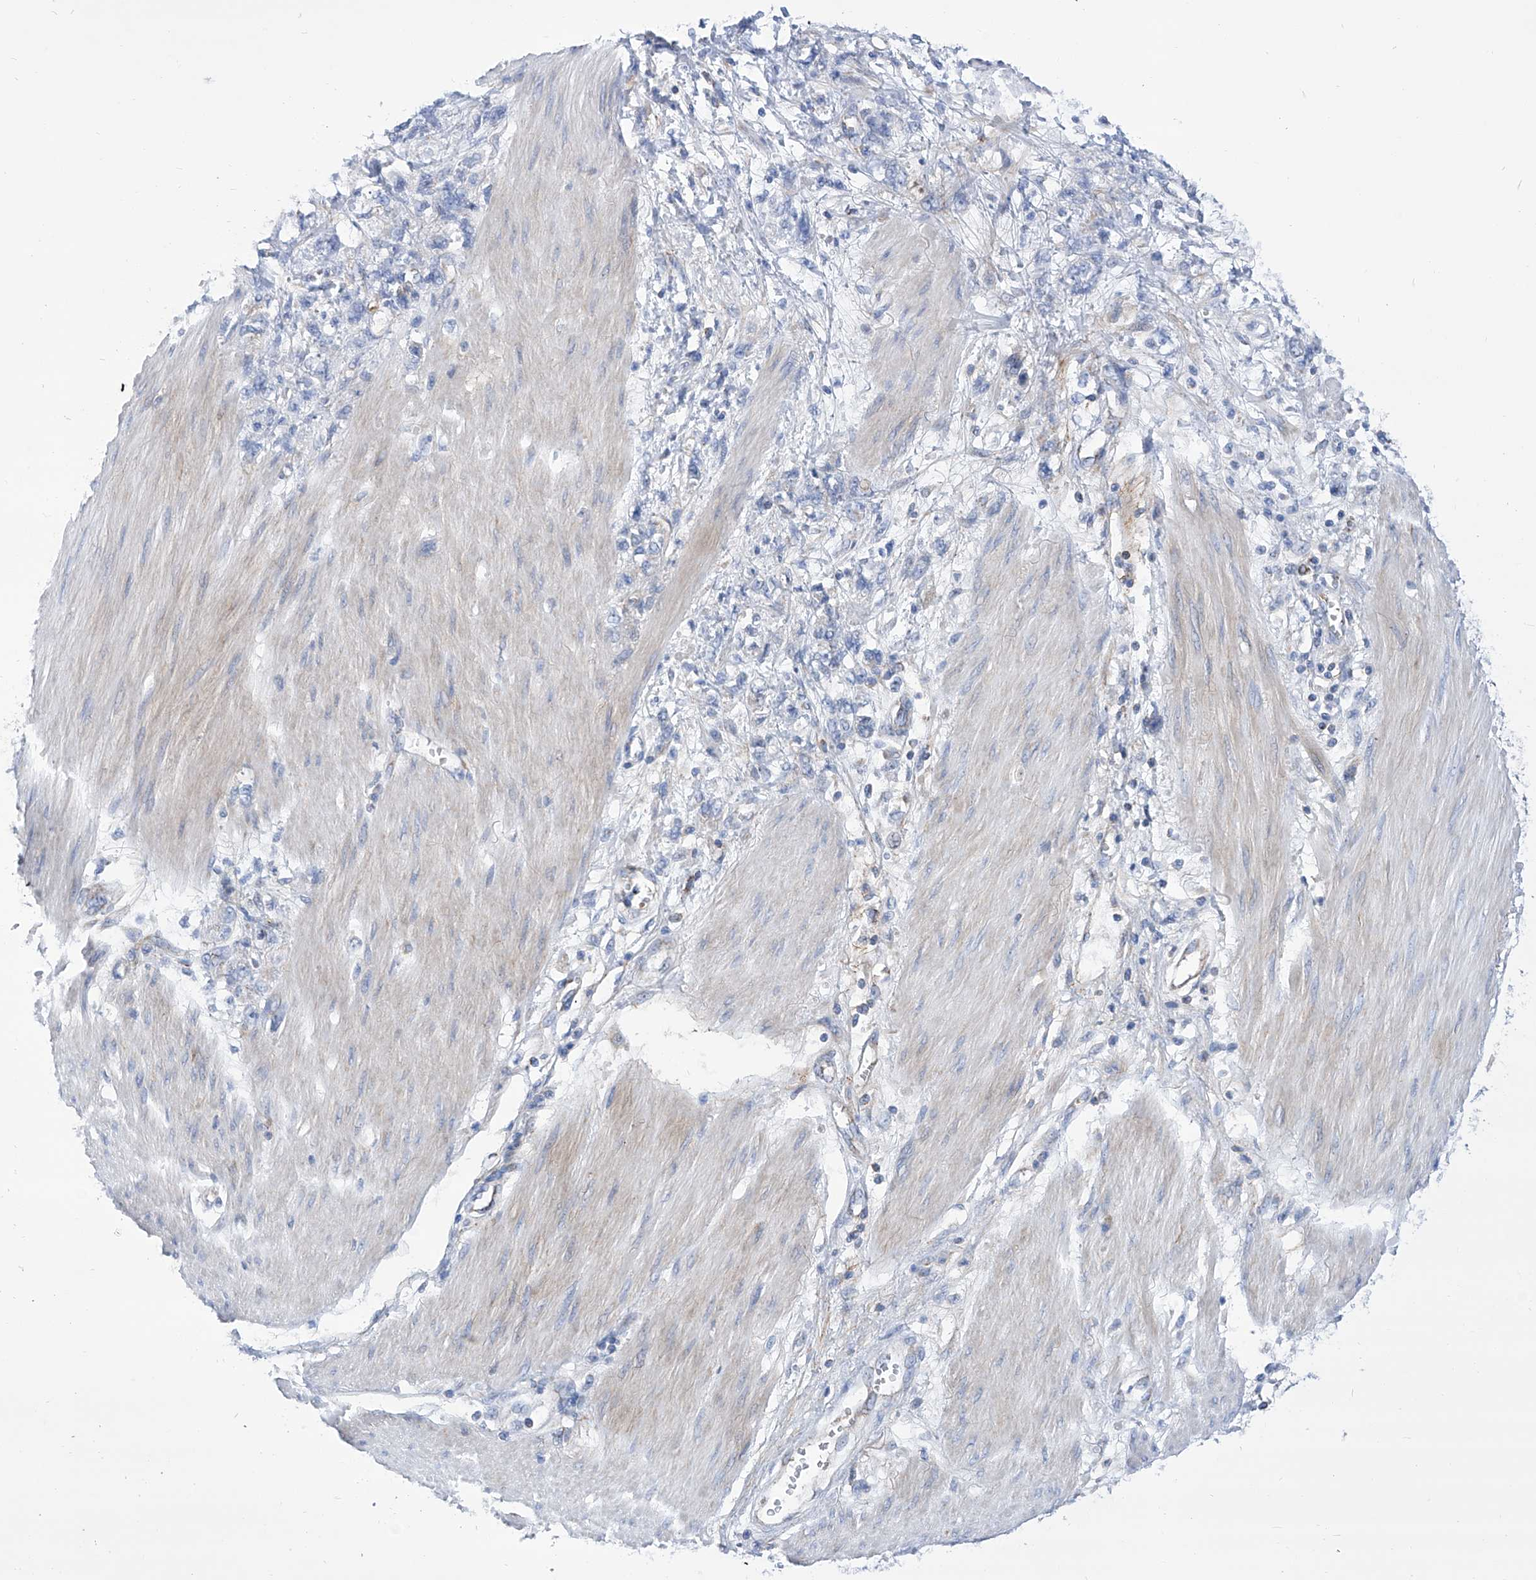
{"staining": {"intensity": "negative", "quantity": "none", "location": "none"}, "tissue": "stomach cancer", "cell_type": "Tumor cells", "image_type": "cancer", "snomed": [{"axis": "morphology", "description": "Adenocarcinoma, NOS"}, {"axis": "topography", "description": "Stomach"}], "caption": "Tumor cells show no significant positivity in stomach cancer. The staining is performed using DAB brown chromogen with nuclei counter-stained in using hematoxylin.", "gene": "SRBD1", "patient": {"sex": "female", "age": 76}}